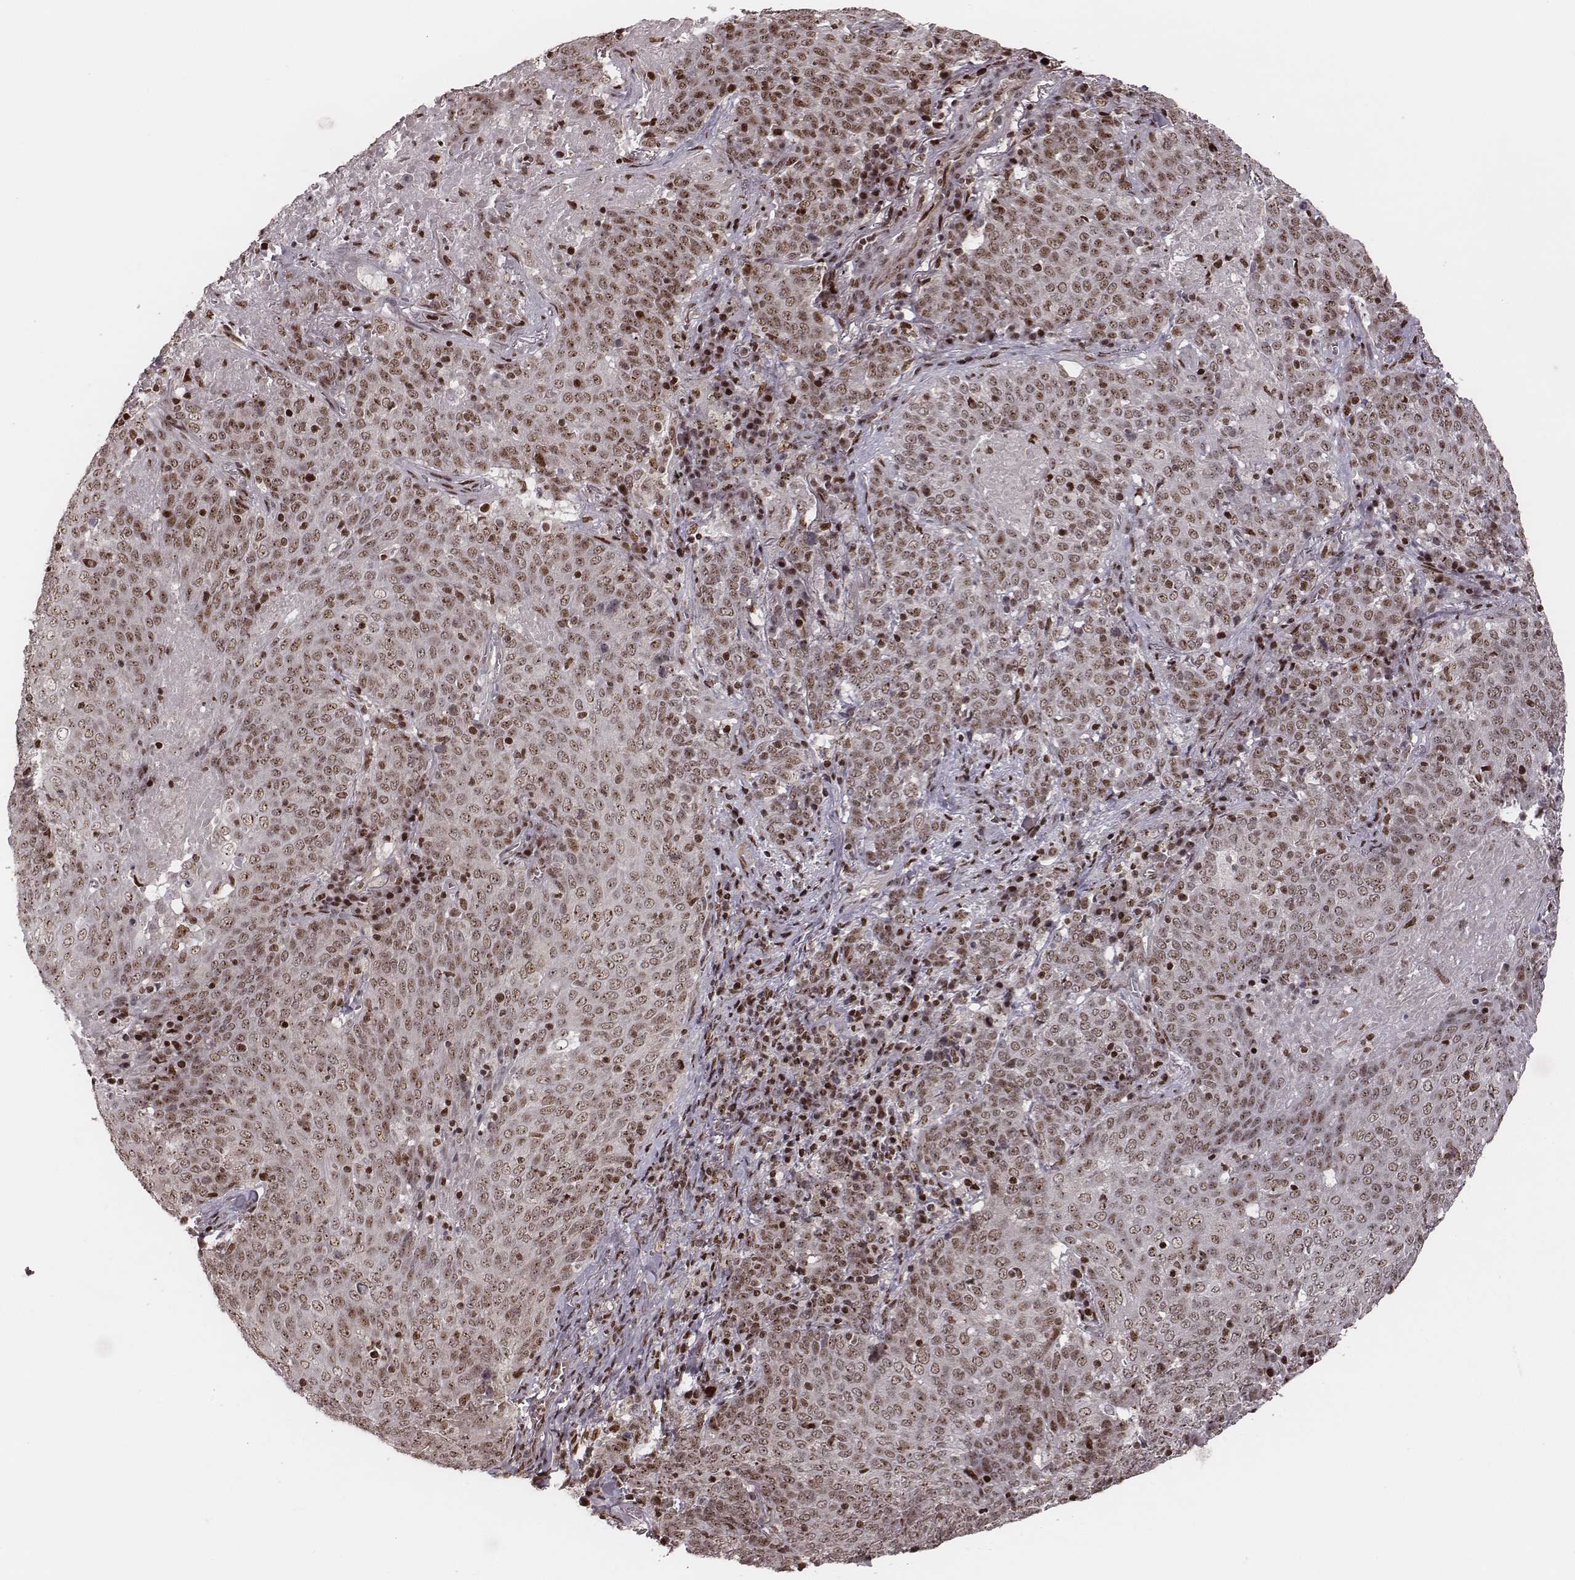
{"staining": {"intensity": "weak", "quantity": "25%-75%", "location": "nuclear"}, "tissue": "lung cancer", "cell_type": "Tumor cells", "image_type": "cancer", "snomed": [{"axis": "morphology", "description": "Squamous cell carcinoma, NOS"}, {"axis": "topography", "description": "Lung"}], "caption": "IHC histopathology image of human lung cancer stained for a protein (brown), which demonstrates low levels of weak nuclear staining in approximately 25%-75% of tumor cells.", "gene": "VRK3", "patient": {"sex": "male", "age": 82}}